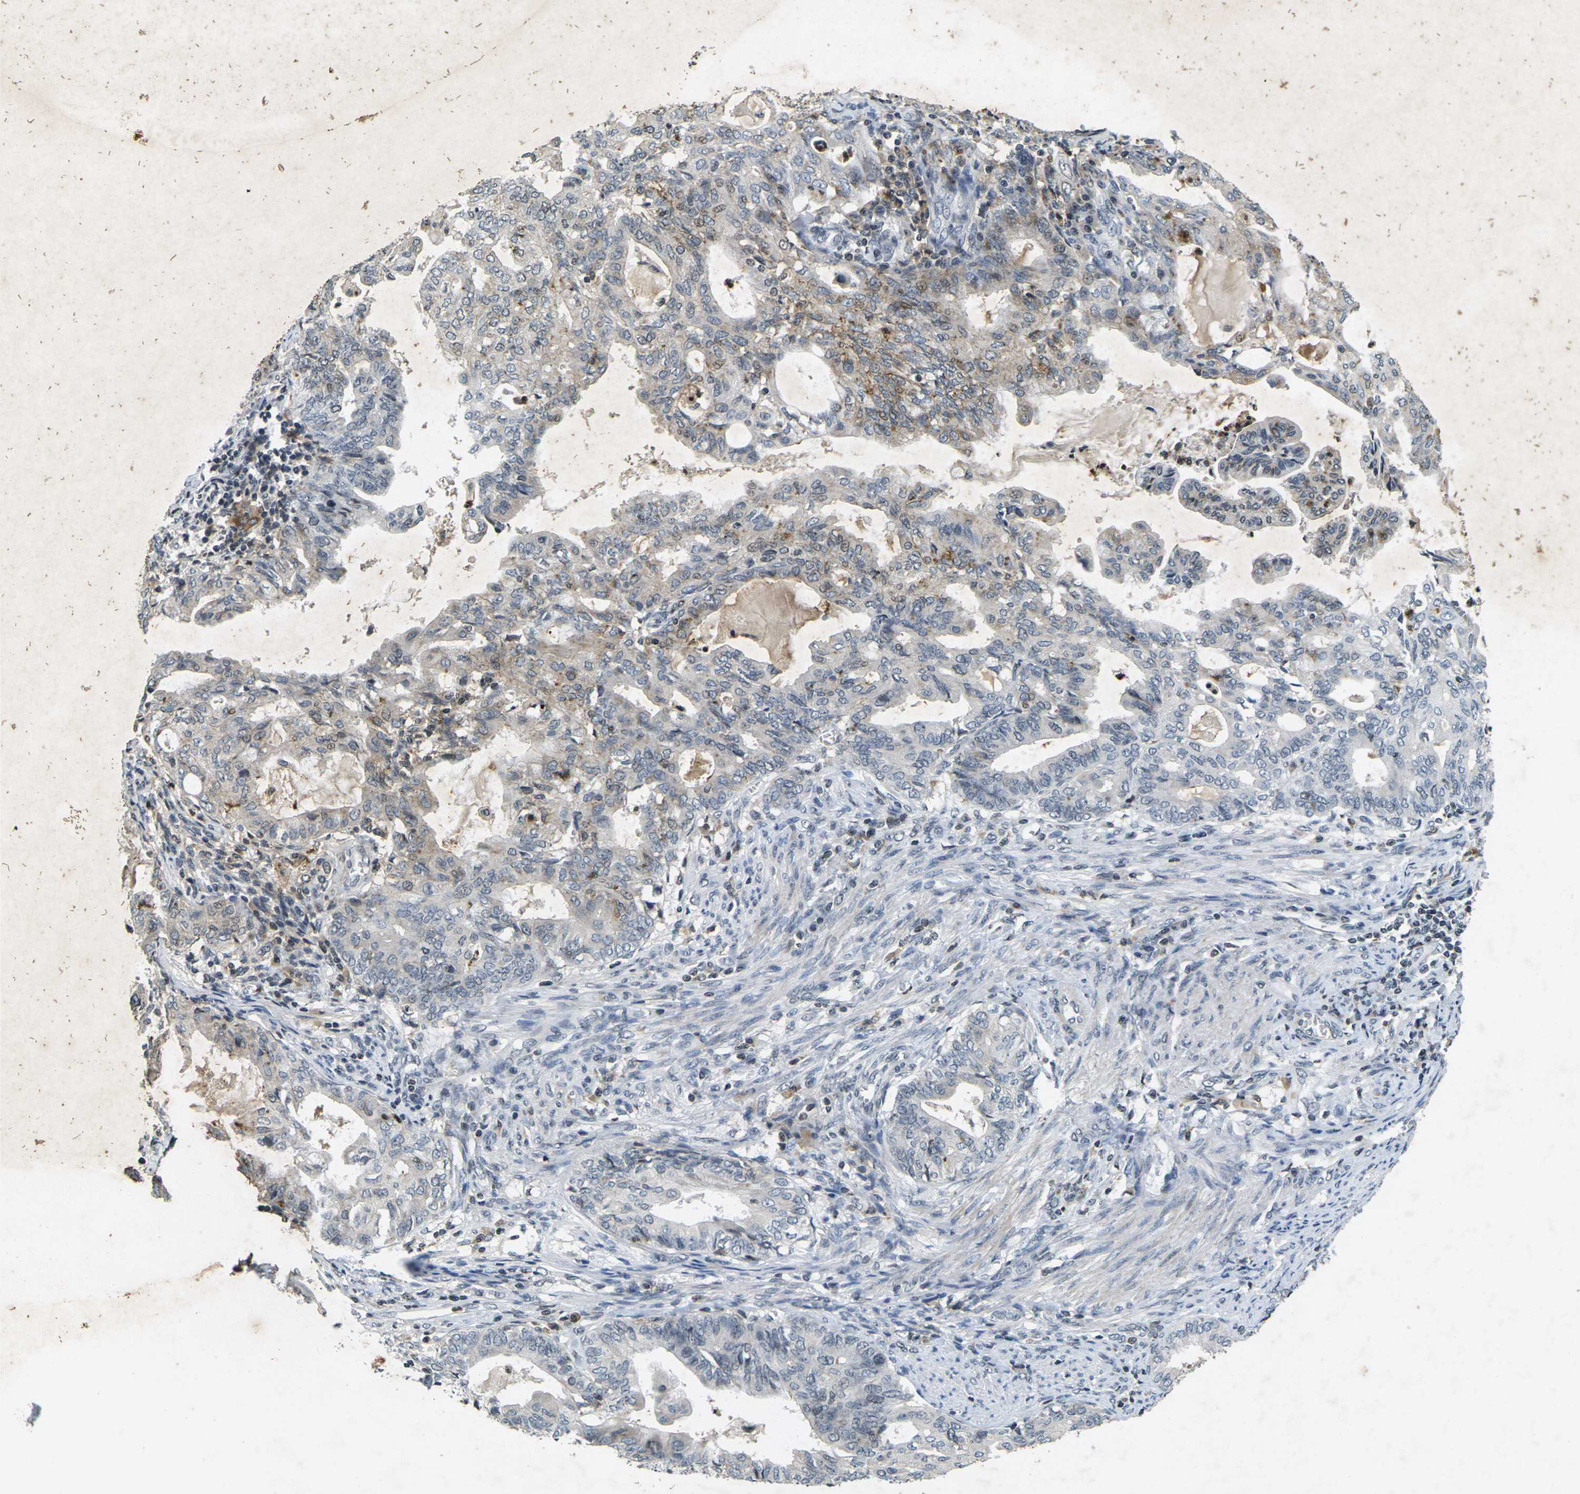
{"staining": {"intensity": "moderate", "quantity": "<25%", "location": "cytoplasmic/membranous"}, "tissue": "endometrial cancer", "cell_type": "Tumor cells", "image_type": "cancer", "snomed": [{"axis": "morphology", "description": "Adenocarcinoma, NOS"}, {"axis": "topography", "description": "Endometrium"}], "caption": "Tumor cells show moderate cytoplasmic/membranous expression in about <25% of cells in endometrial adenocarcinoma. Using DAB (3,3'-diaminobenzidine) (brown) and hematoxylin (blue) stains, captured at high magnification using brightfield microscopy.", "gene": "C1QC", "patient": {"sex": "female", "age": 86}}